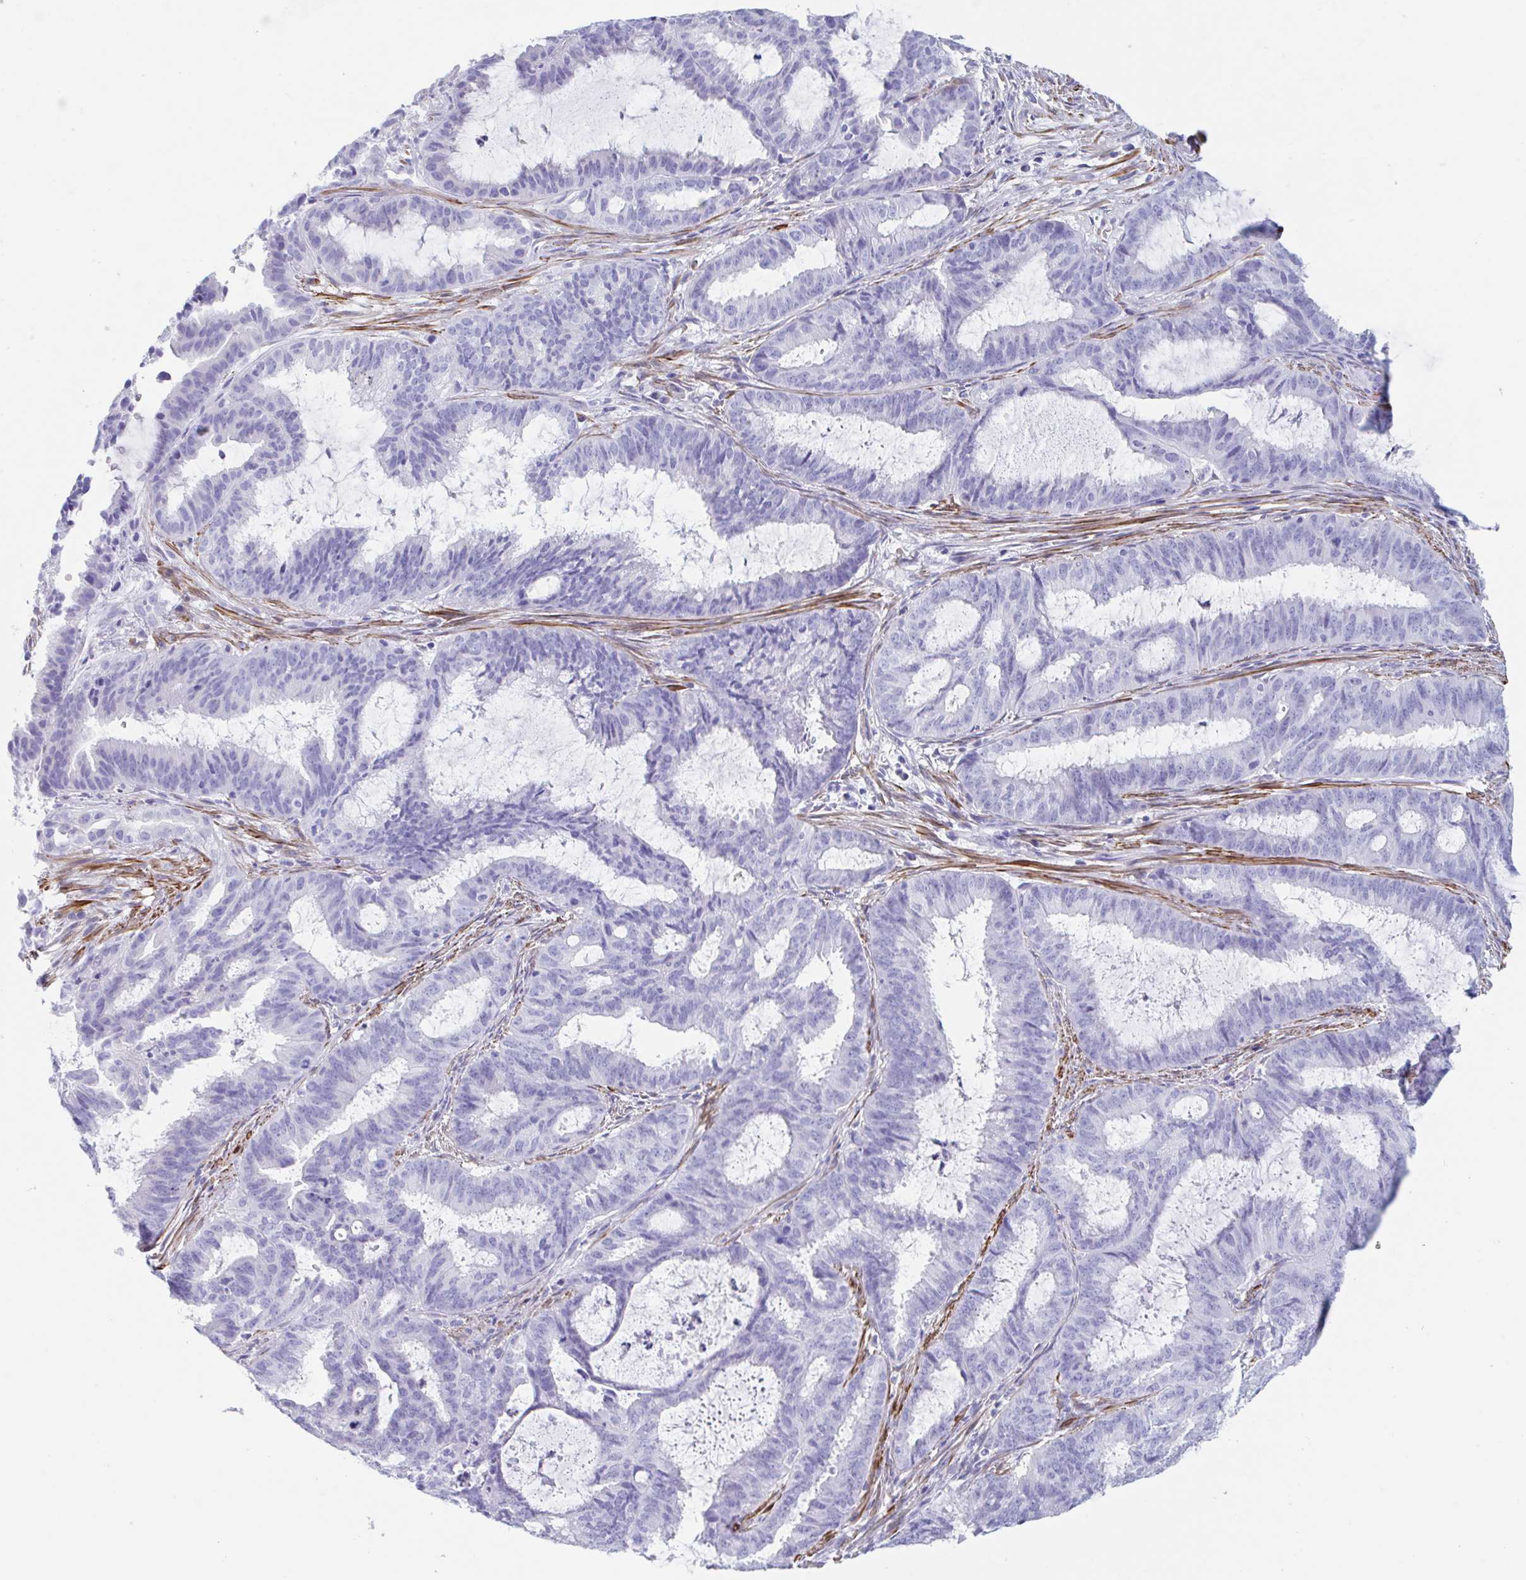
{"staining": {"intensity": "negative", "quantity": "none", "location": "none"}, "tissue": "endometrial cancer", "cell_type": "Tumor cells", "image_type": "cancer", "snomed": [{"axis": "morphology", "description": "Adenocarcinoma, NOS"}, {"axis": "topography", "description": "Endometrium"}], "caption": "Immunohistochemical staining of human endometrial cancer (adenocarcinoma) reveals no significant expression in tumor cells.", "gene": "TAS2R41", "patient": {"sex": "female", "age": 51}}